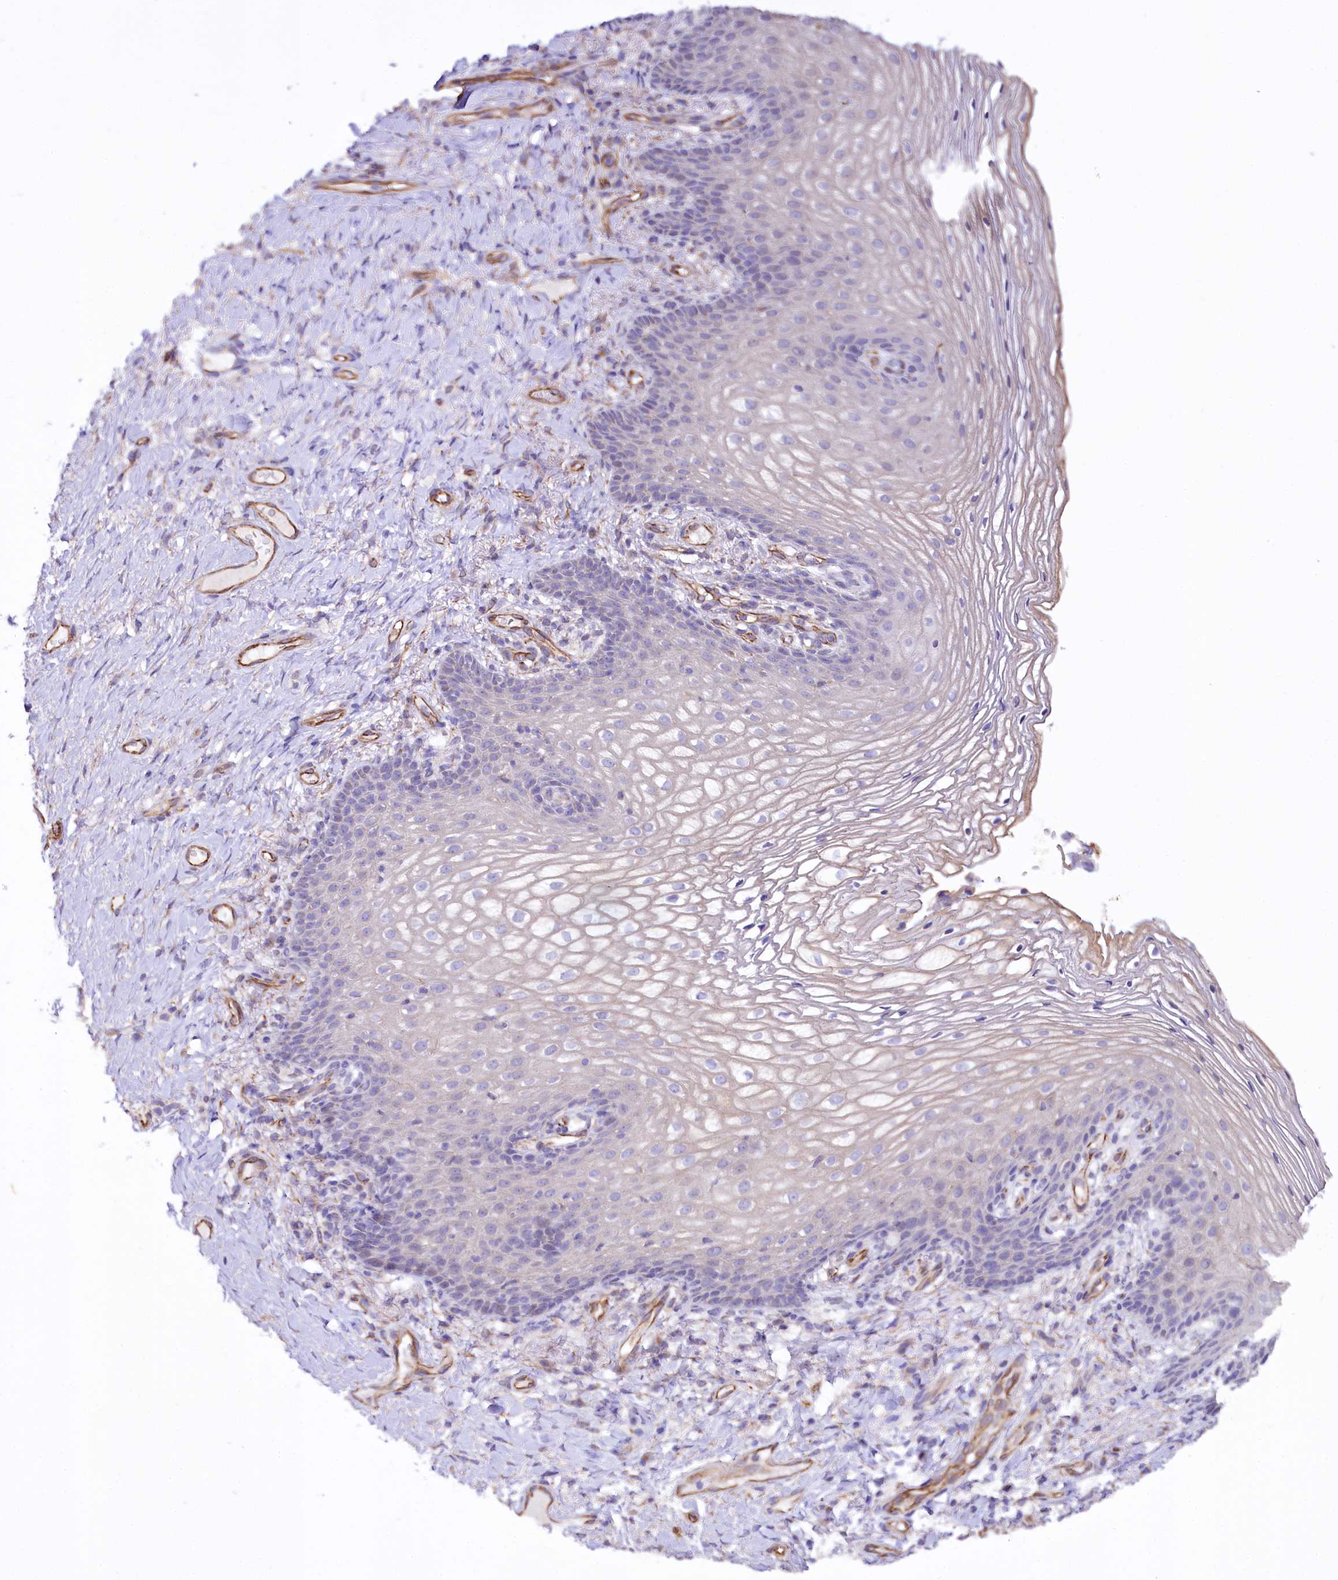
{"staining": {"intensity": "negative", "quantity": "none", "location": "none"}, "tissue": "vagina", "cell_type": "Squamous epithelial cells", "image_type": "normal", "snomed": [{"axis": "morphology", "description": "Normal tissue, NOS"}, {"axis": "topography", "description": "Vagina"}], "caption": "The image demonstrates no significant staining in squamous epithelial cells of vagina. (DAB immunohistochemistry visualized using brightfield microscopy, high magnification).", "gene": "TTC12", "patient": {"sex": "female", "age": 60}}